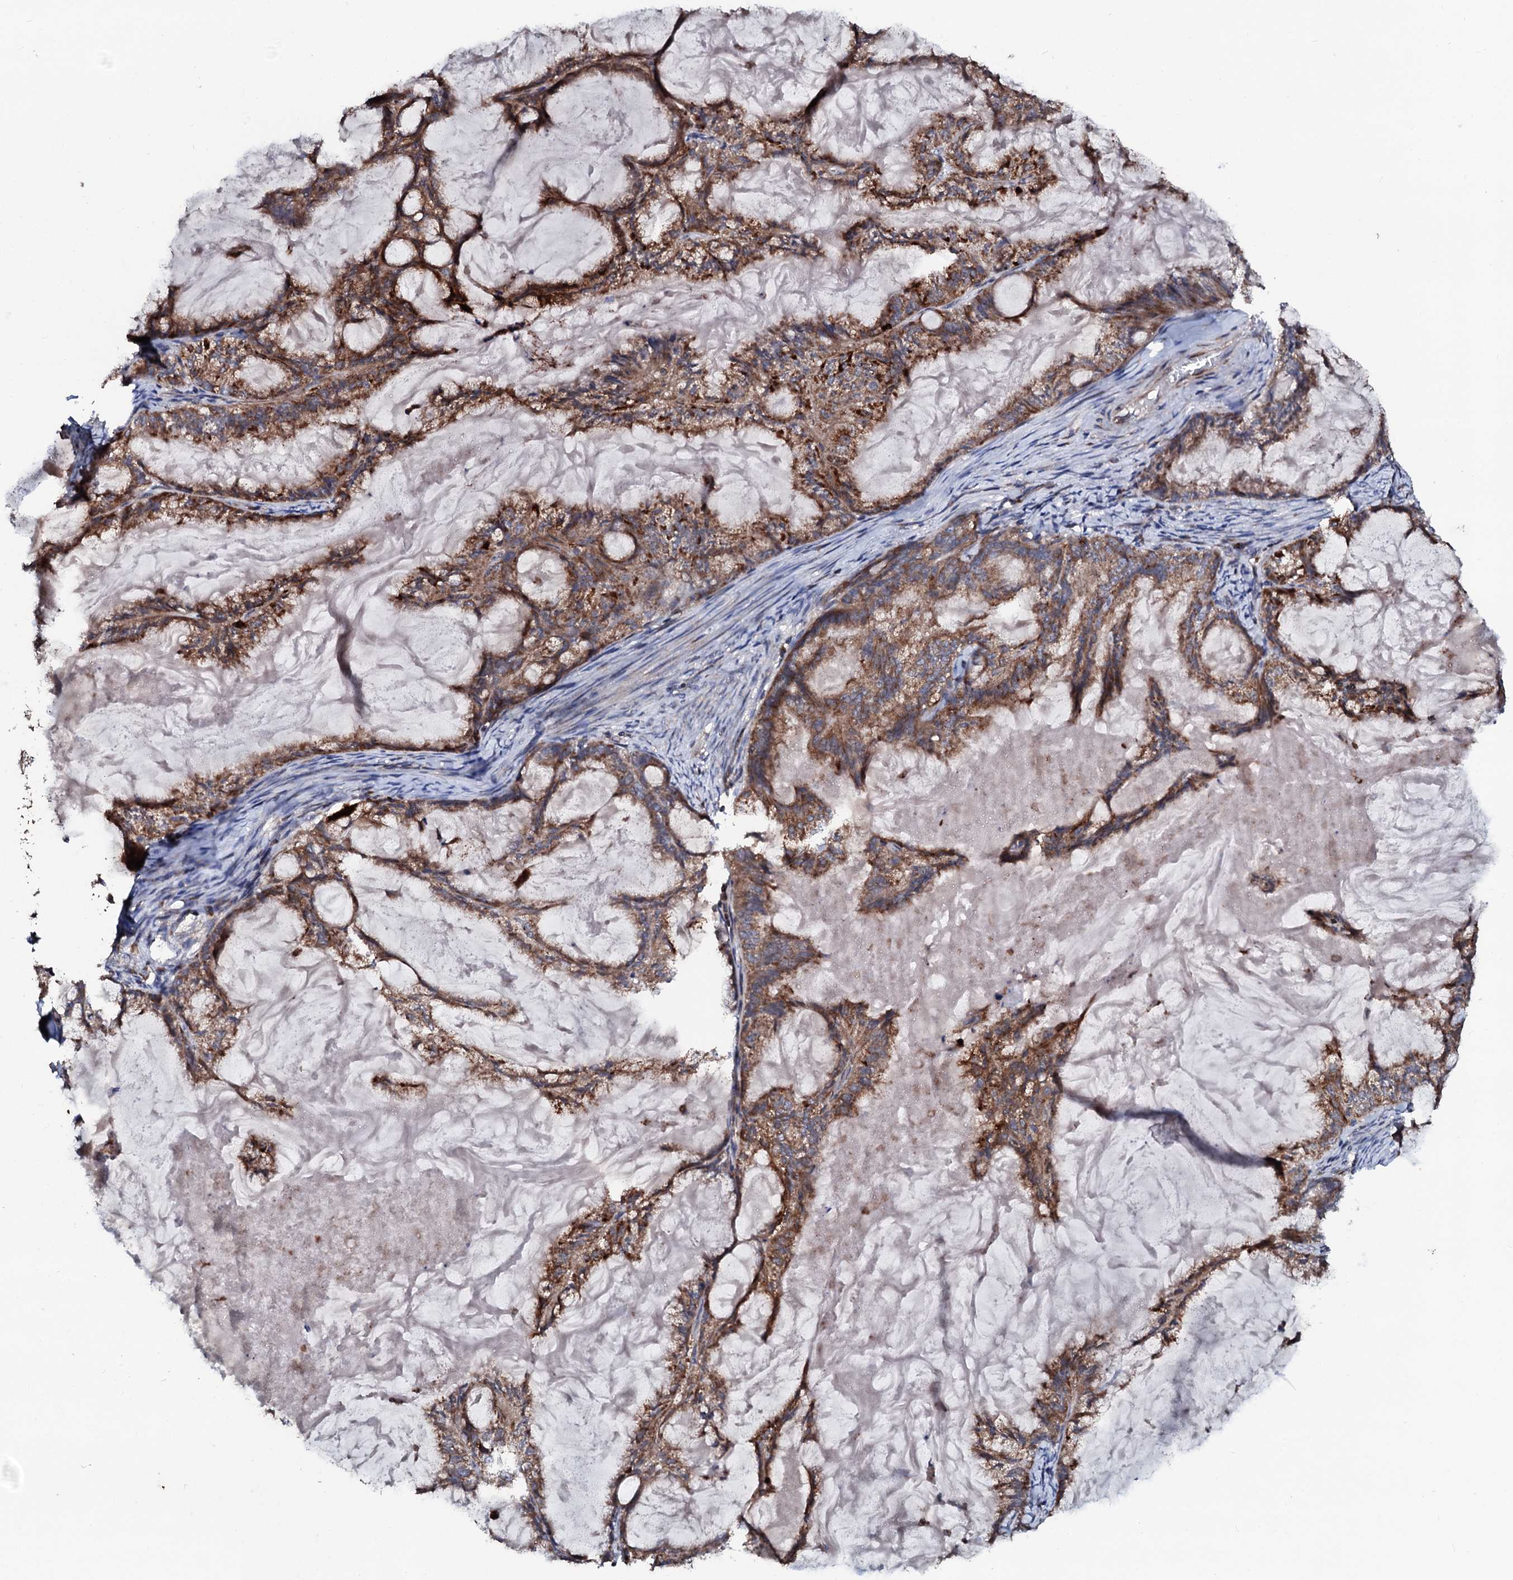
{"staining": {"intensity": "moderate", "quantity": ">75%", "location": "cytoplasmic/membranous"}, "tissue": "endometrial cancer", "cell_type": "Tumor cells", "image_type": "cancer", "snomed": [{"axis": "morphology", "description": "Adenocarcinoma, NOS"}, {"axis": "topography", "description": "Endometrium"}], "caption": "Endometrial adenocarcinoma stained with a protein marker shows moderate staining in tumor cells.", "gene": "SDHAF2", "patient": {"sex": "female", "age": 86}}